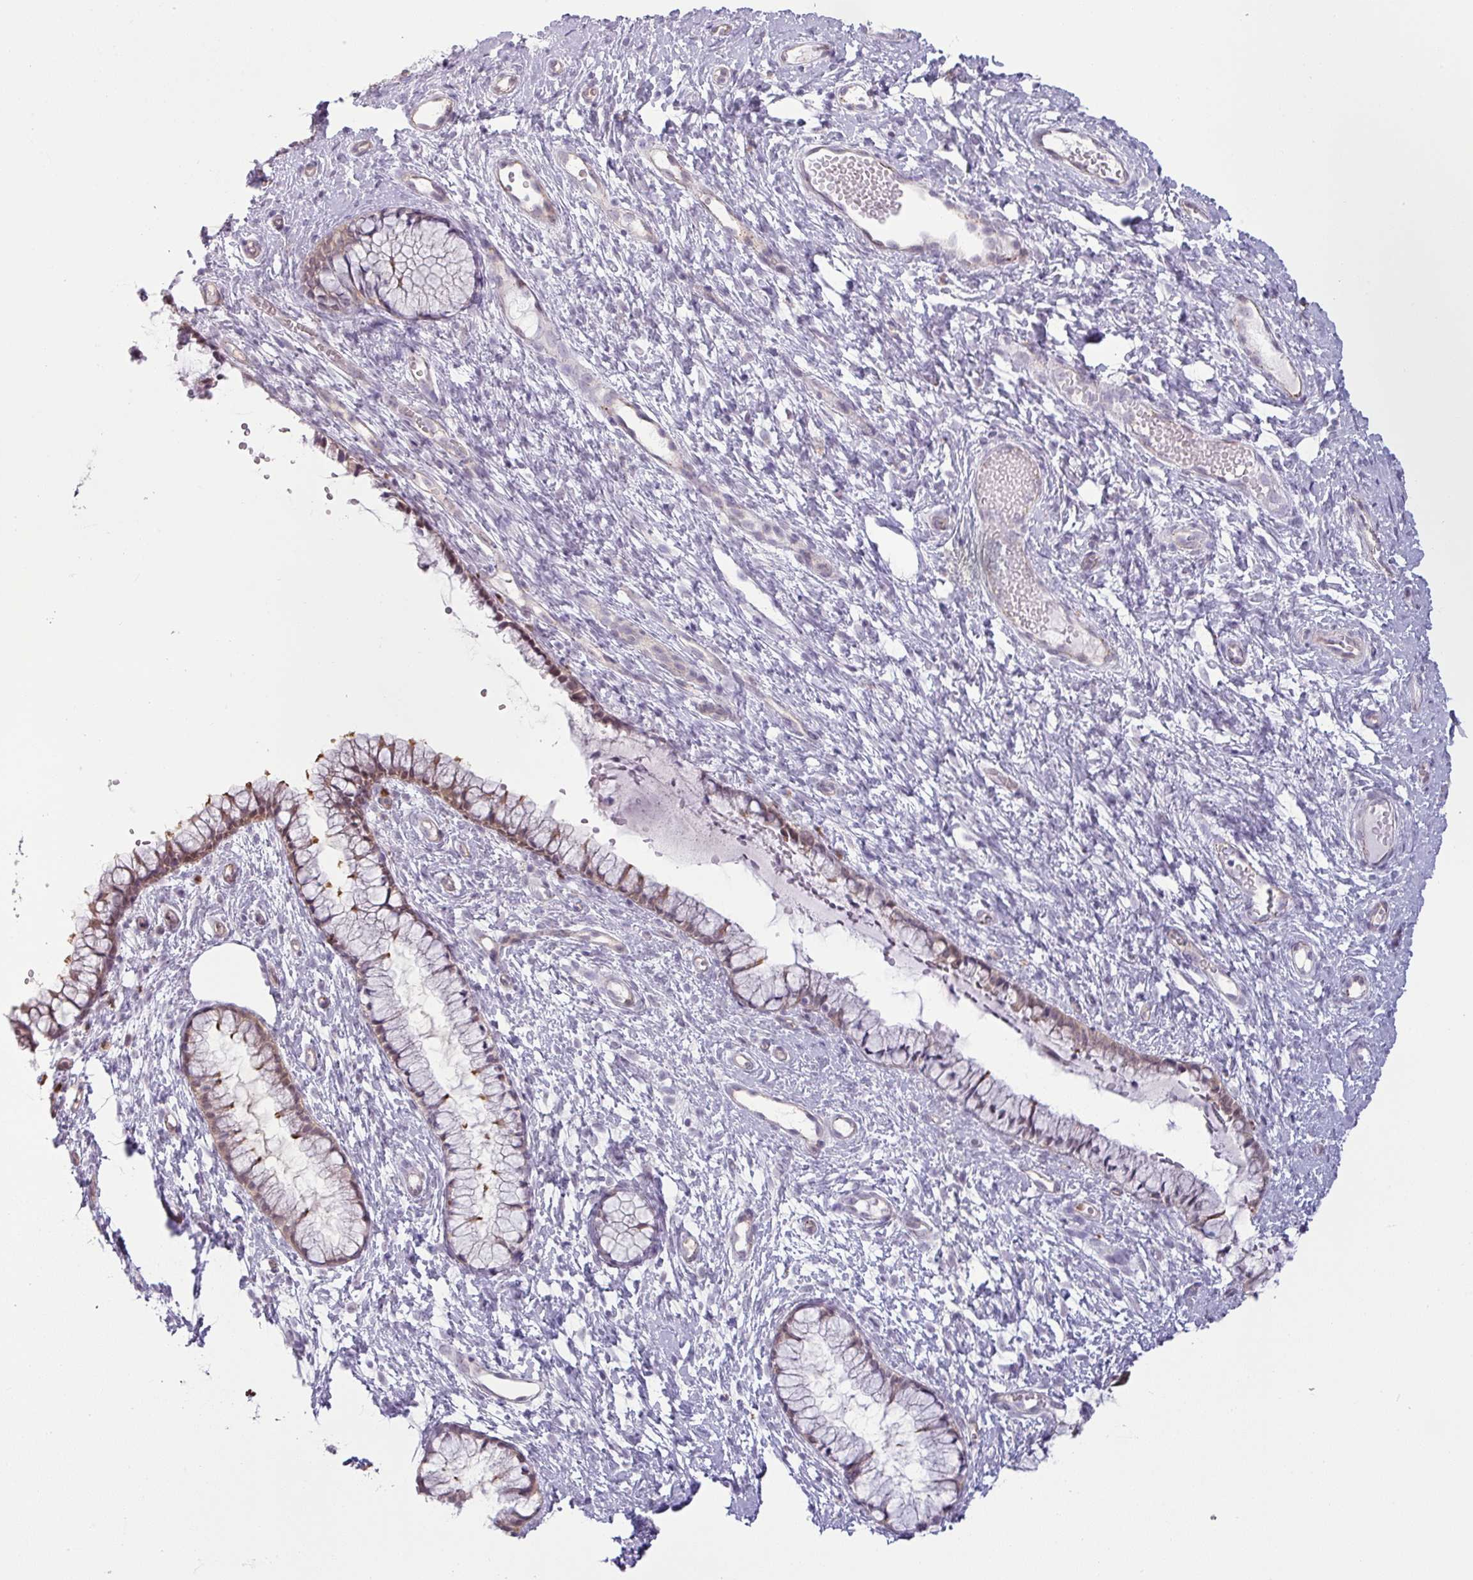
{"staining": {"intensity": "moderate", "quantity": "25%-75%", "location": "cytoplasmic/membranous,nuclear"}, "tissue": "cervix", "cell_type": "Glandular cells", "image_type": "normal", "snomed": [{"axis": "morphology", "description": "Normal tissue, NOS"}, {"axis": "topography", "description": "Cervix"}], "caption": "Immunohistochemistry histopathology image of normal cervix: cervix stained using immunohistochemistry (IHC) shows medium levels of moderate protein expression localized specifically in the cytoplasmic/membranous,nuclear of glandular cells, appearing as a cytoplasmic/membranous,nuclear brown color.", "gene": "CCDC144A", "patient": {"sex": "female", "age": 36}}